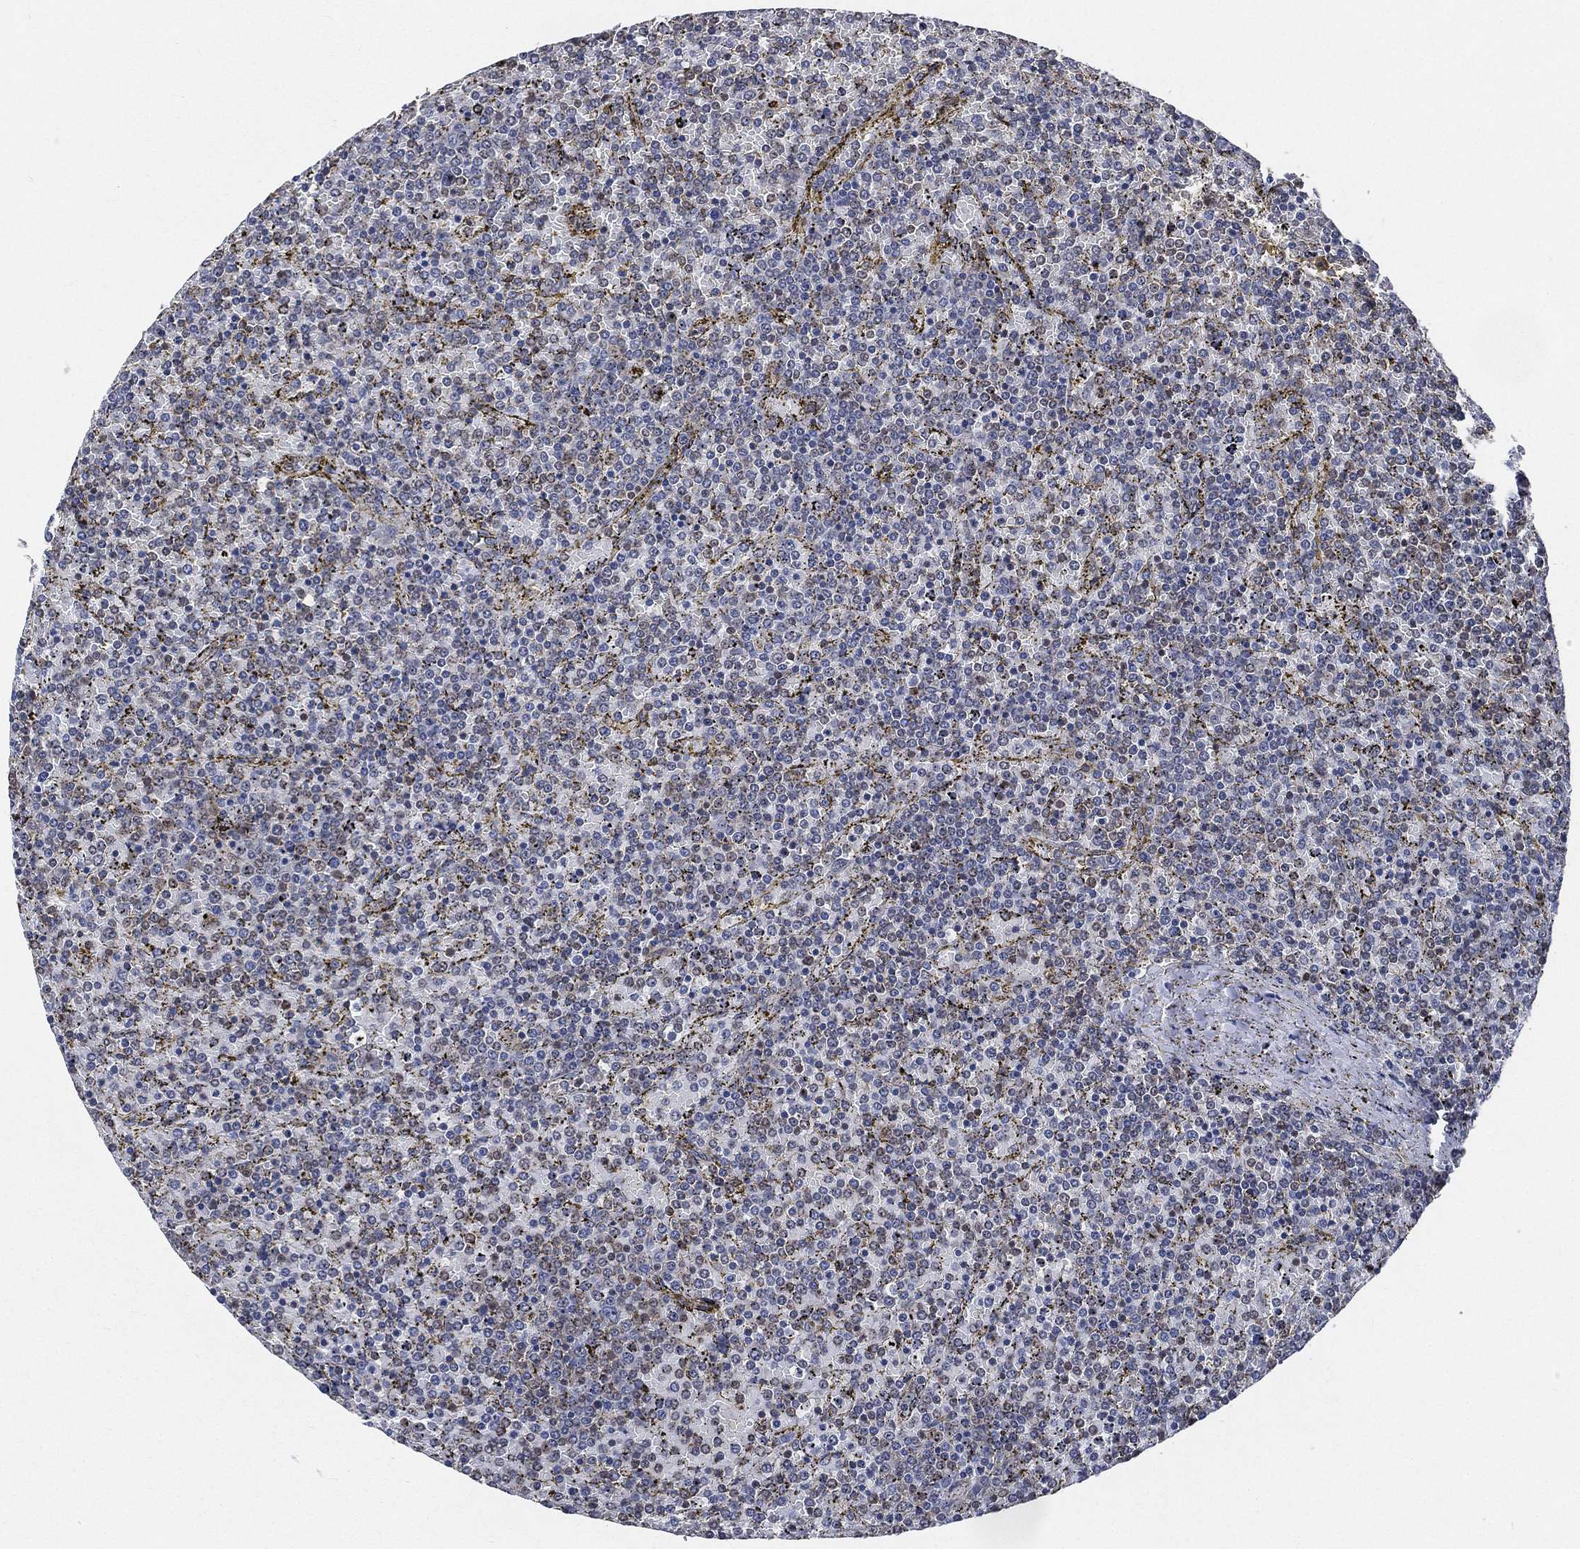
{"staining": {"intensity": "negative", "quantity": "none", "location": "none"}, "tissue": "lymphoma", "cell_type": "Tumor cells", "image_type": "cancer", "snomed": [{"axis": "morphology", "description": "Malignant lymphoma, non-Hodgkin's type, Low grade"}, {"axis": "topography", "description": "Spleen"}], "caption": "High power microscopy image of an IHC image of lymphoma, revealing no significant staining in tumor cells.", "gene": "RSRC2", "patient": {"sex": "female", "age": 77}}